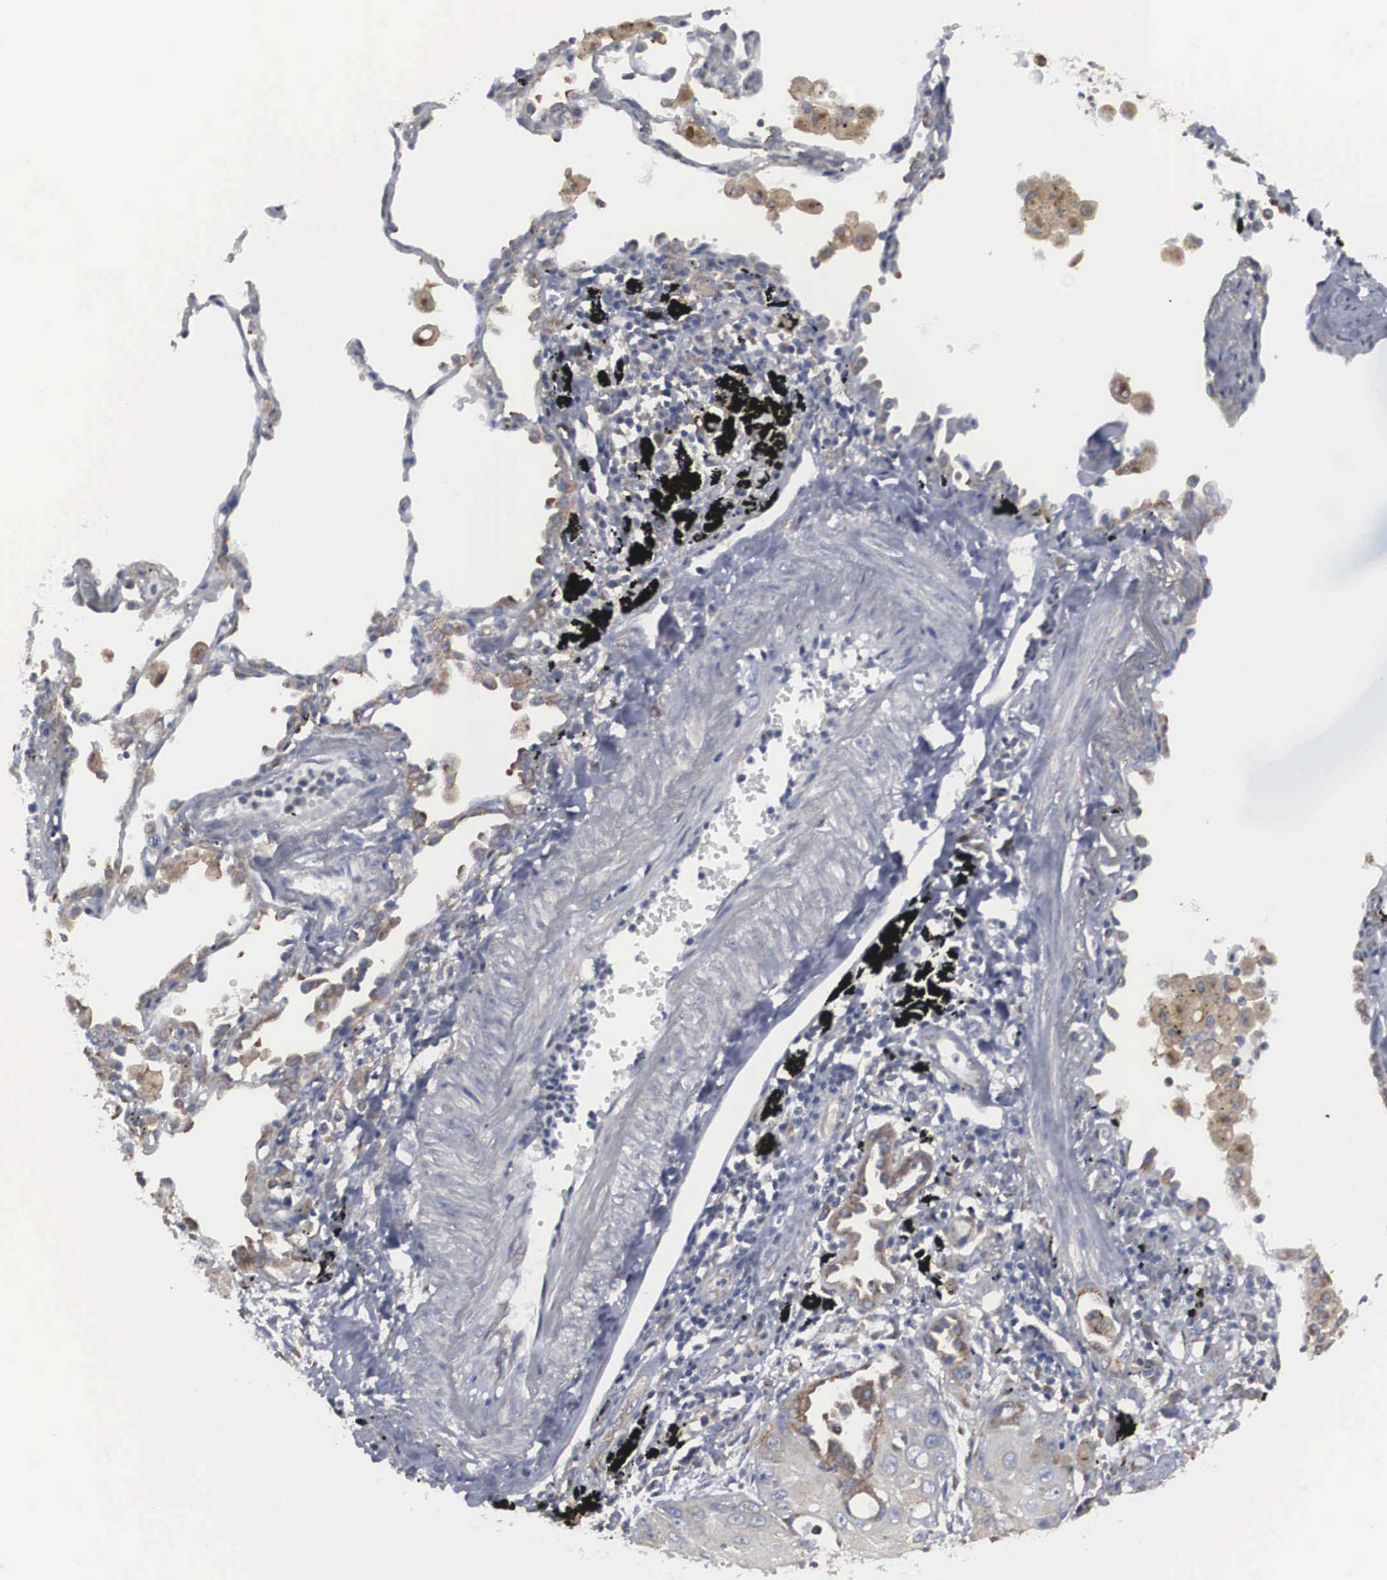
{"staining": {"intensity": "weak", "quantity": "<25%", "location": "cytoplasmic/membranous"}, "tissue": "lung cancer", "cell_type": "Tumor cells", "image_type": "cancer", "snomed": [{"axis": "morphology", "description": "Squamous cell carcinoma, NOS"}, {"axis": "topography", "description": "Lung"}], "caption": "A high-resolution micrograph shows immunohistochemistry (IHC) staining of lung squamous cell carcinoma, which exhibits no significant positivity in tumor cells. (DAB (3,3'-diaminobenzidine) immunohistochemistry with hematoxylin counter stain).", "gene": "MIA2", "patient": {"sex": "male", "age": 71}}